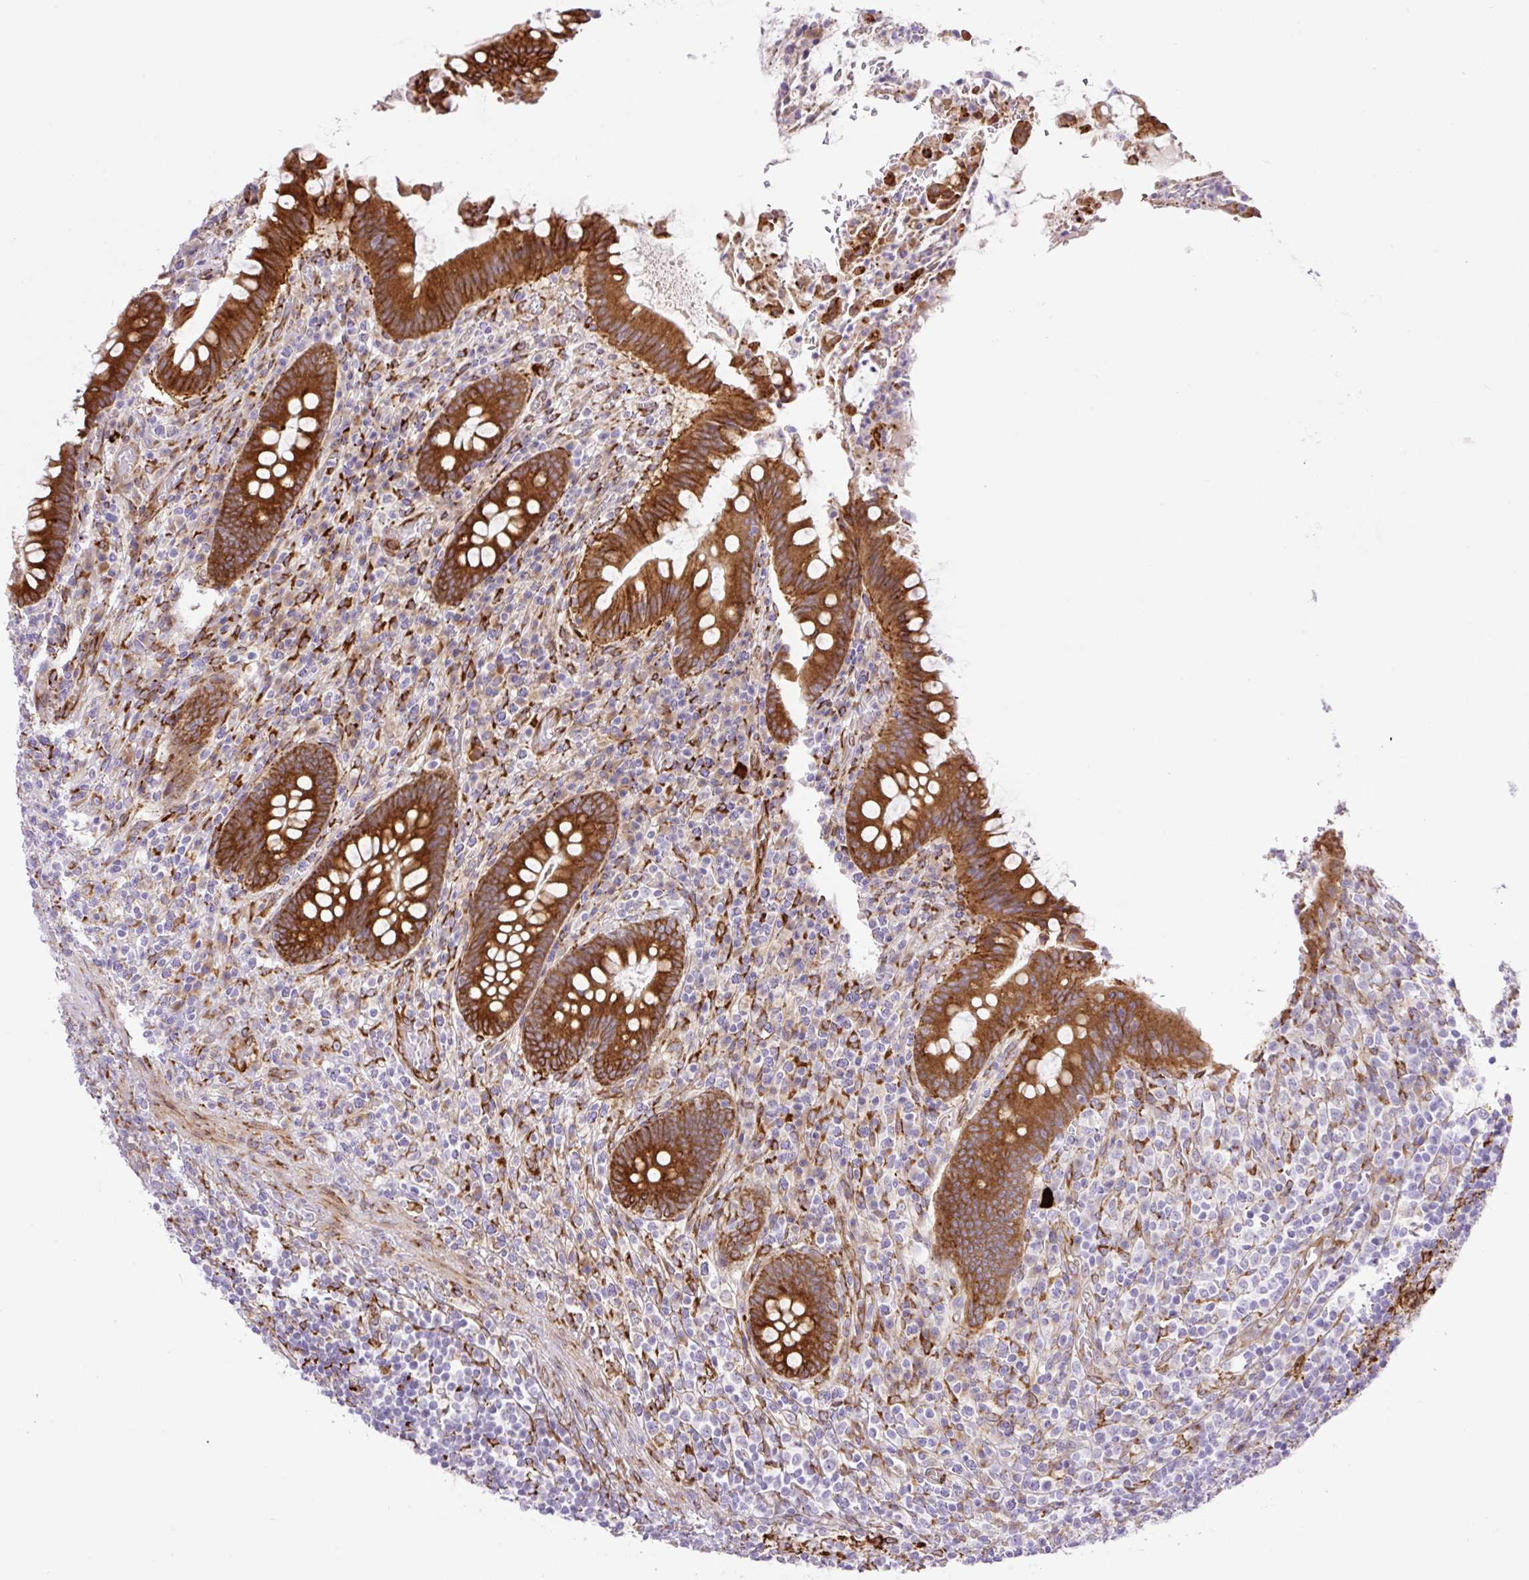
{"staining": {"intensity": "strong", "quantity": ">75%", "location": "cytoplasmic/membranous"}, "tissue": "appendix", "cell_type": "Glandular cells", "image_type": "normal", "snomed": [{"axis": "morphology", "description": "Normal tissue, NOS"}, {"axis": "topography", "description": "Appendix"}], "caption": "Immunohistochemistry of unremarkable human appendix reveals high levels of strong cytoplasmic/membranous staining in approximately >75% of glandular cells. The protein of interest is shown in brown color, while the nuclei are stained blue.", "gene": "RAB30", "patient": {"sex": "female", "age": 43}}